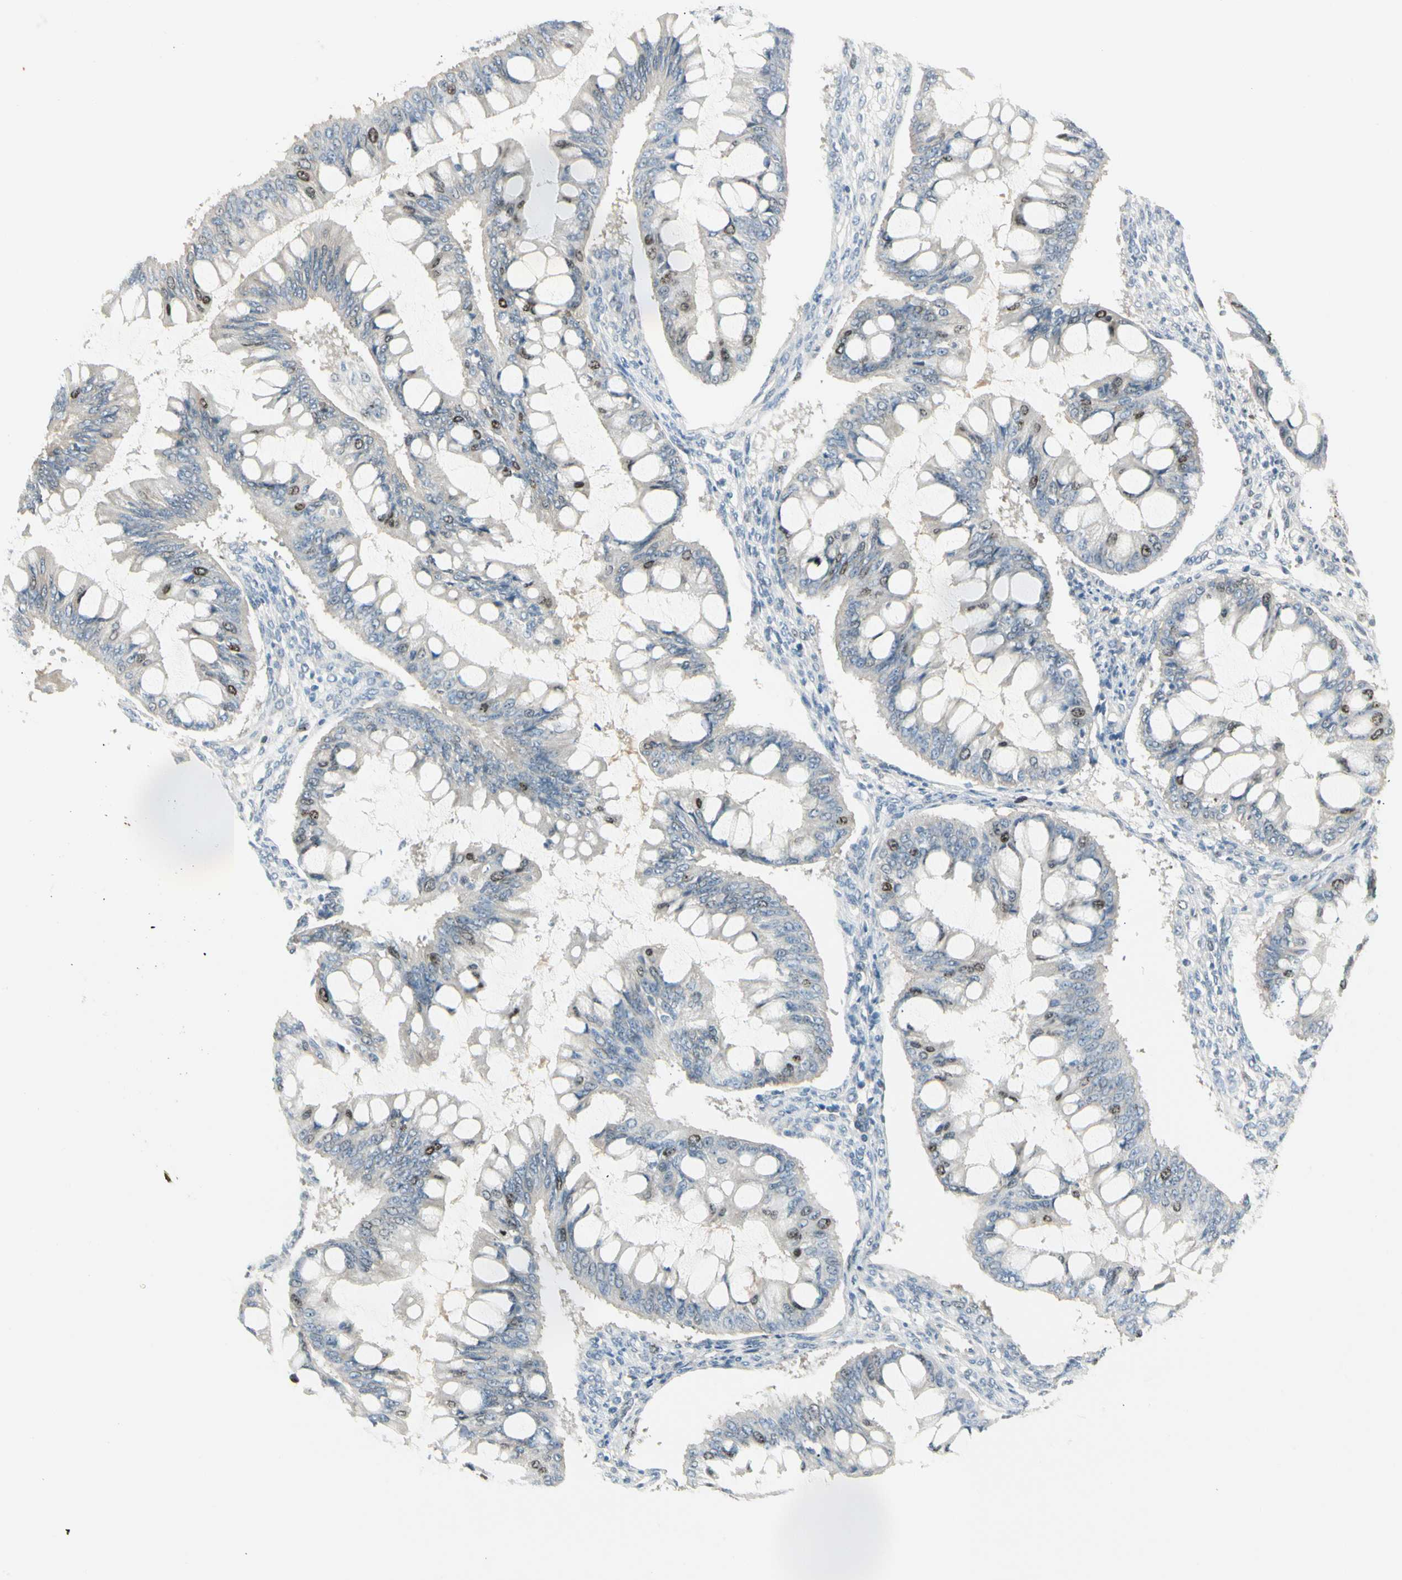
{"staining": {"intensity": "moderate", "quantity": "<25%", "location": "nuclear"}, "tissue": "ovarian cancer", "cell_type": "Tumor cells", "image_type": "cancer", "snomed": [{"axis": "morphology", "description": "Cystadenocarcinoma, mucinous, NOS"}, {"axis": "topography", "description": "Ovary"}], "caption": "Human ovarian cancer stained for a protein (brown) shows moderate nuclear positive positivity in about <25% of tumor cells.", "gene": "PITX1", "patient": {"sex": "female", "age": 73}}